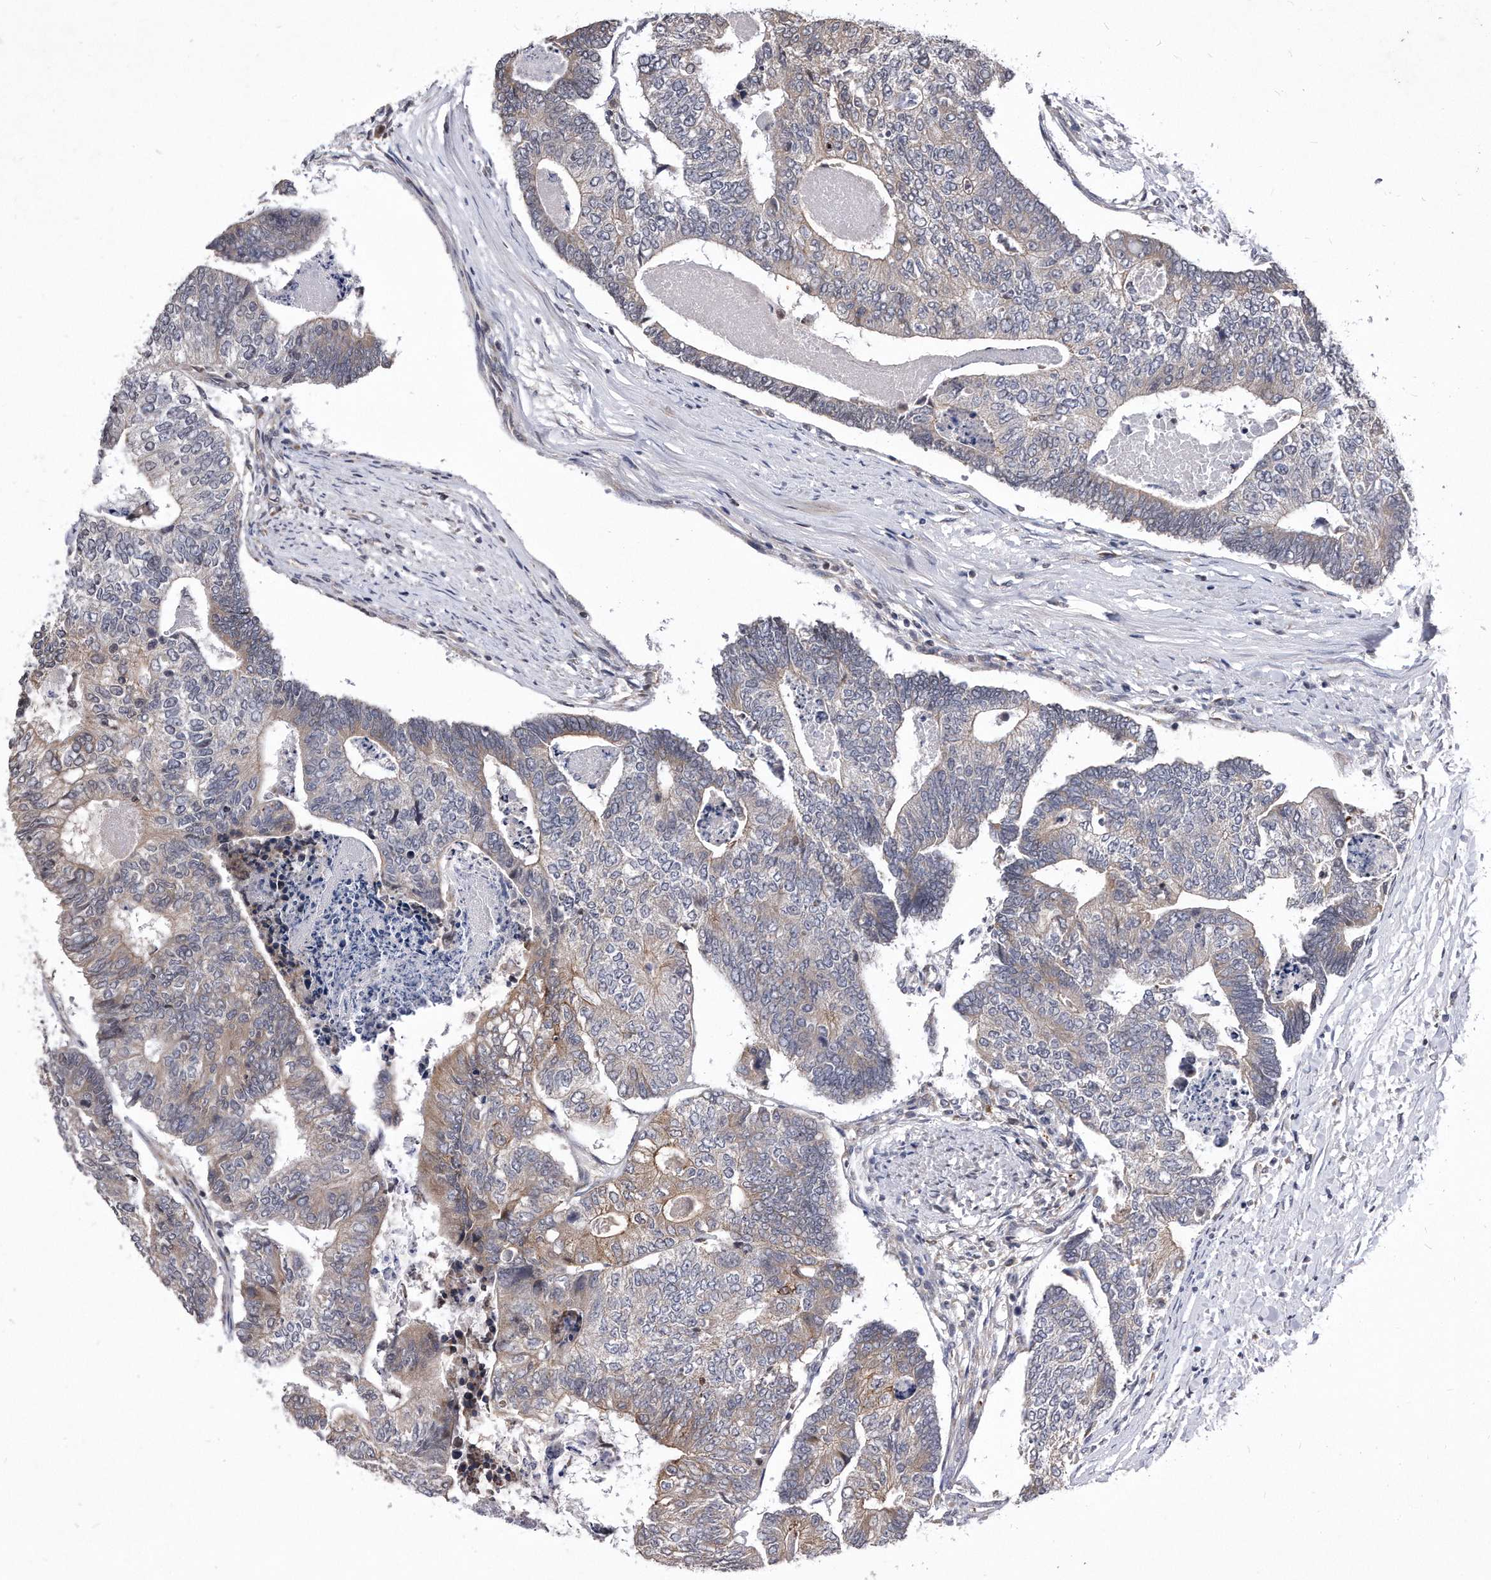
{"staining": {"intensity": "weak", "quantity": "25%-75%", "location": "cytoplasmic/membranous"}, "tissue": "colorectal cancer", "cell_type": "Tumor cells", "image_type": "cancer", "snomed": [{"axis": "morphology", "description": "Adenocarcinoma, NOS"}, {"axis": "topography", "description": "Colon"}], "caption": "Tumor cells exhibit weak cytoplasmic/membranous staining in about 25%-75% of cells in colorectal cancer. Nuclei are stained in blue.", "gene": "DAB1", "patient": {"sex": "female", "age": 67}}